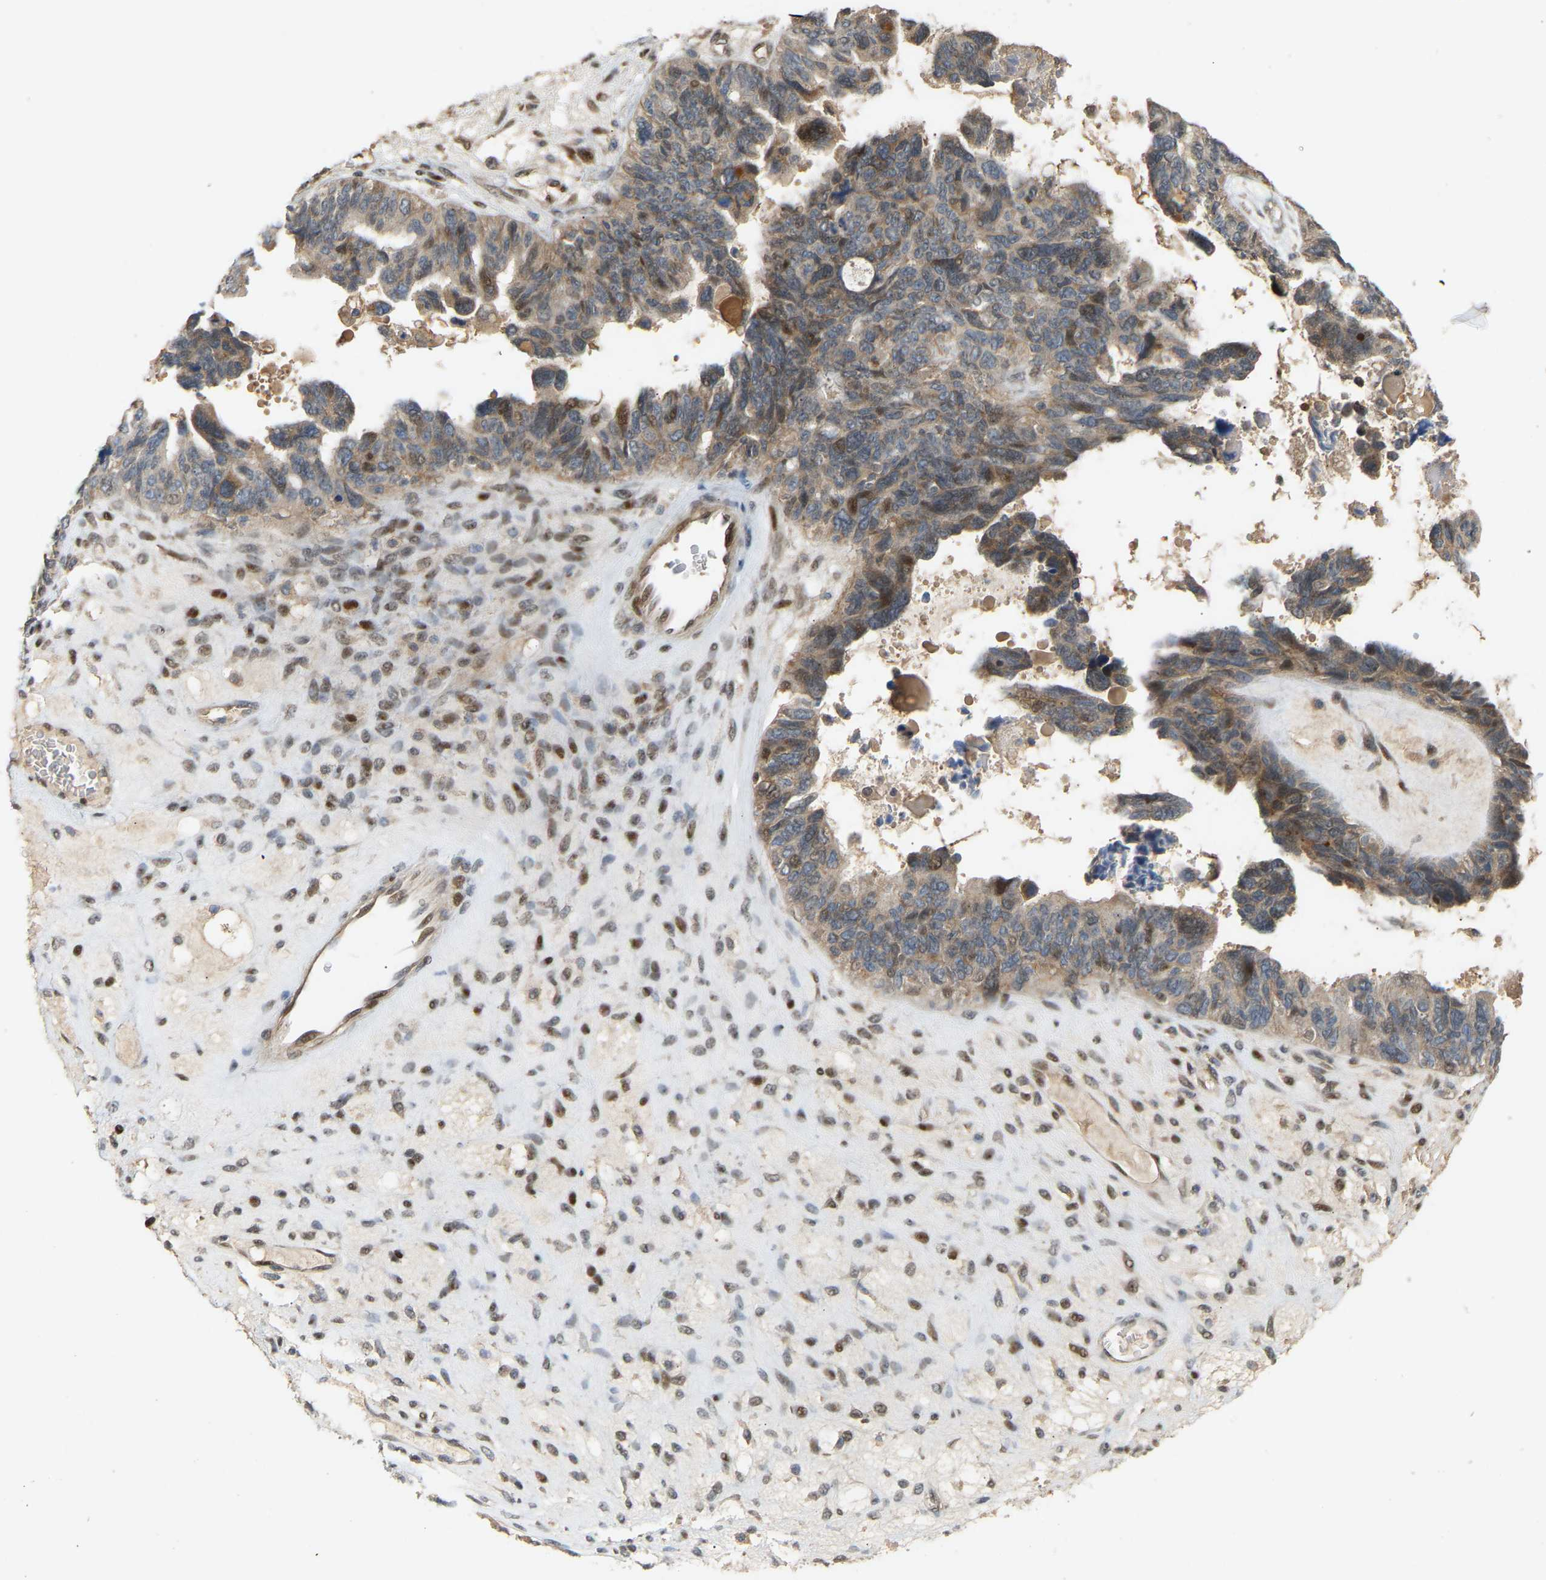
{"staining": {"intensity": "weak", "quantity": "25%-75%", "location": "cytoplasmic/membranous,nuclear"}, "tissue": "ovarian cancer", "cell_type": "Tumor cells", "image_type": "cancer", "snomed": [{"axis": "morphology", "description": "Cystadenocarcinoma, serous, NOS"}, {"axis": "topography", "description": "Ovary"}], "caption": "Tumor cells display weak cytoplasmic/membranous and nuclear expression in approximately 25%-75% of cells in ovarian serous cystadenocarcinoma.", "gene": "PTPN4", "patient": {"sex": "female", "age": 79}}